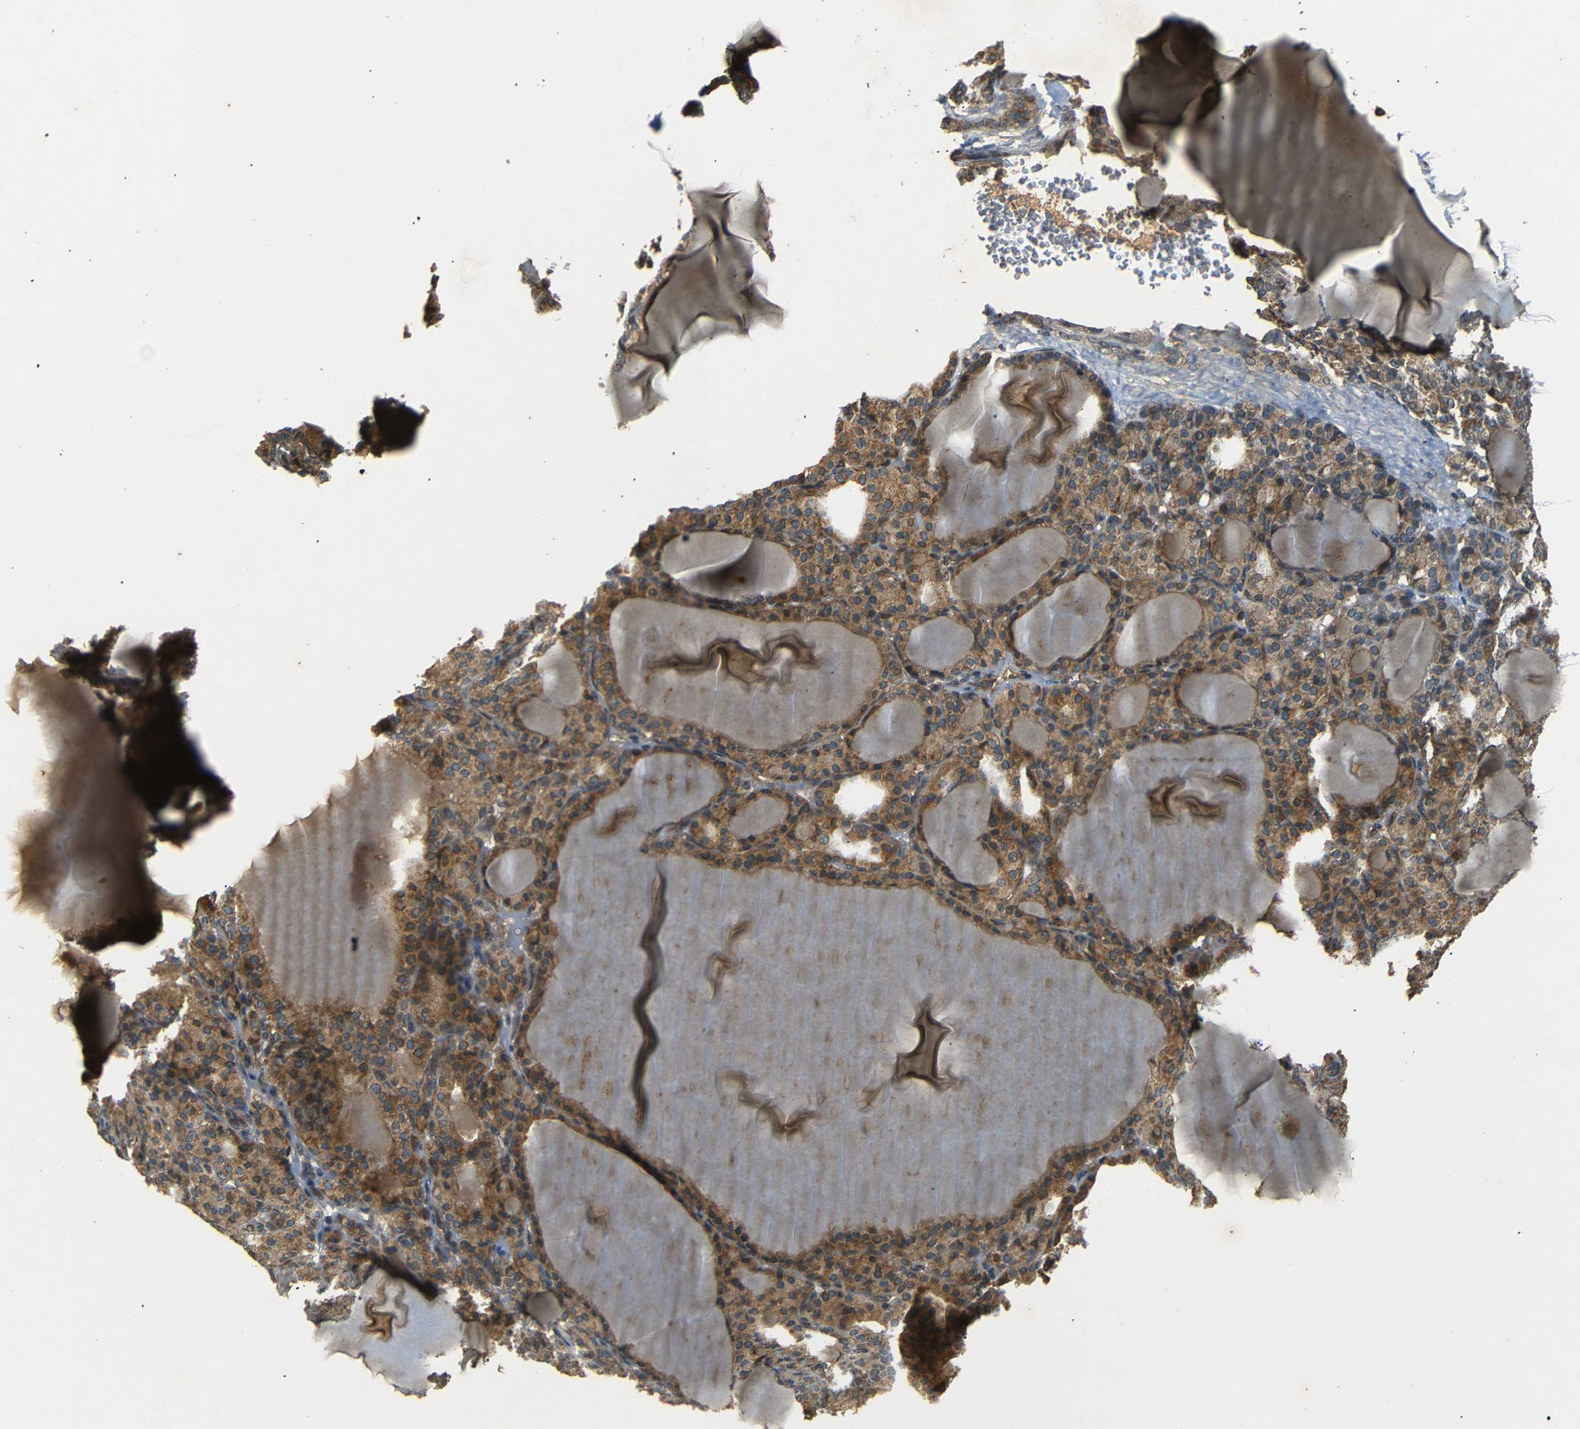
{"staining": {"intensity": "moderate", "quantity": ">75%", "location": "cytoplasmic/membranous"}, "tissue": "thyroid gland", "cell_type": "Glandular cells", "image_type": "normal", "snomed": [{"axis": "morphology", "description": "Normal tissue, NOS"}, {"axis": "topography", "description": "Thyroid gland"}], "caption": "Thyroid gland was stained to show a protein in brown. There is medium levels of moderate cytoplasmic/membranous expression in approximately >75% of glandular cells.", "gene": "TANK", "patient": {"sex": "female", "age": 28}}